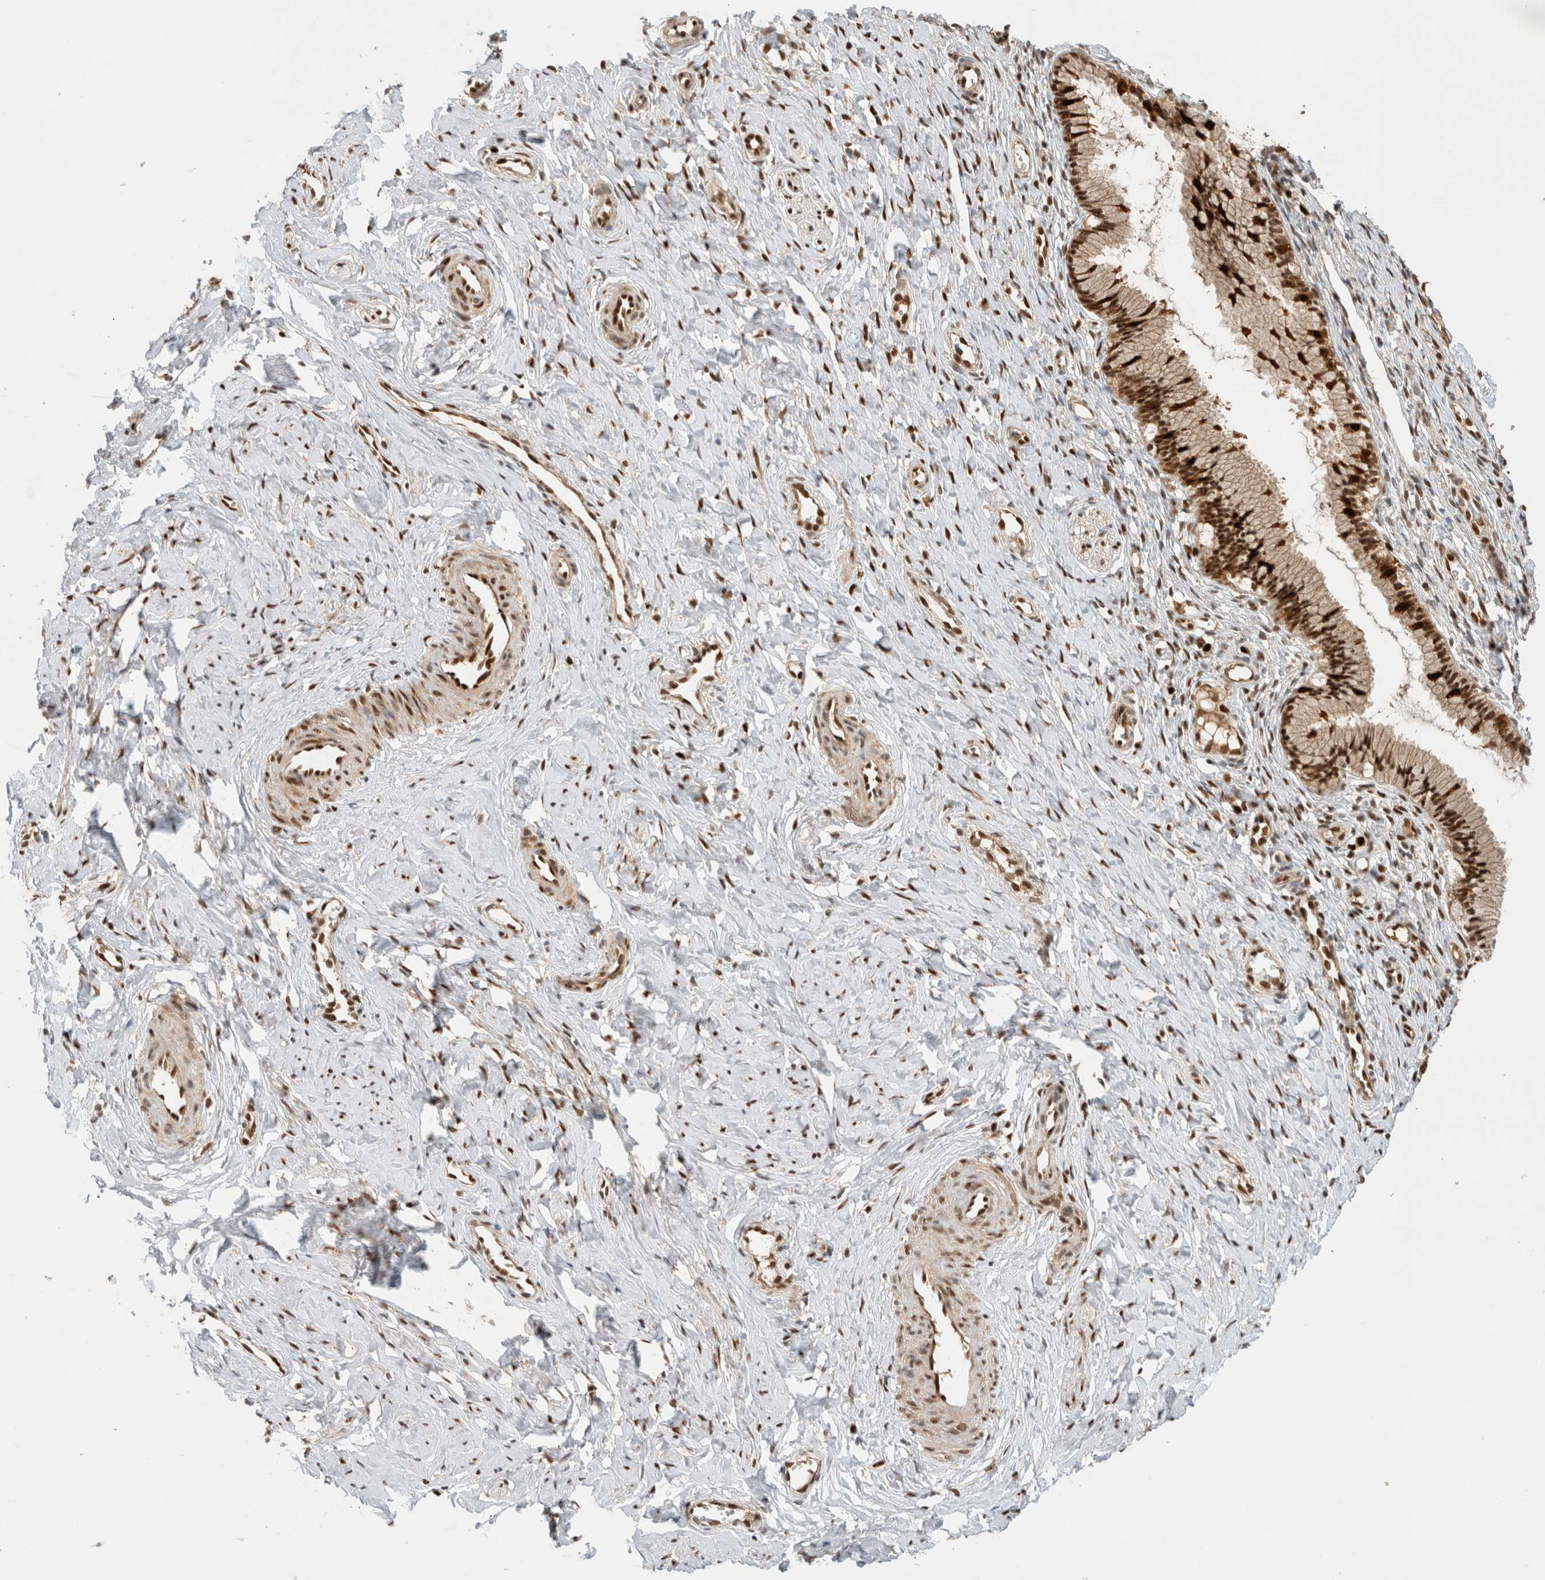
{"staining": {"intensity": "strong", "quantity": ">75%", "location": "nuclear"}, "tissue": "cervix", "cell_type": "Glandular cells", "image_type": "normal", "snomed": [{"axis": "morphology", "description": "Normal tissue, NOS"}, {"axis": "topography", "description": "Cervix"}], "caption": "High-power microscopy captured an immunohistochemistry (IHC) histopathology image of unremarkable cervix, revealing strong nuclear staining in about >75% of glandular cells.", "gene": "SNRNP40", "patient": {"sex": "female", "age": 27}}